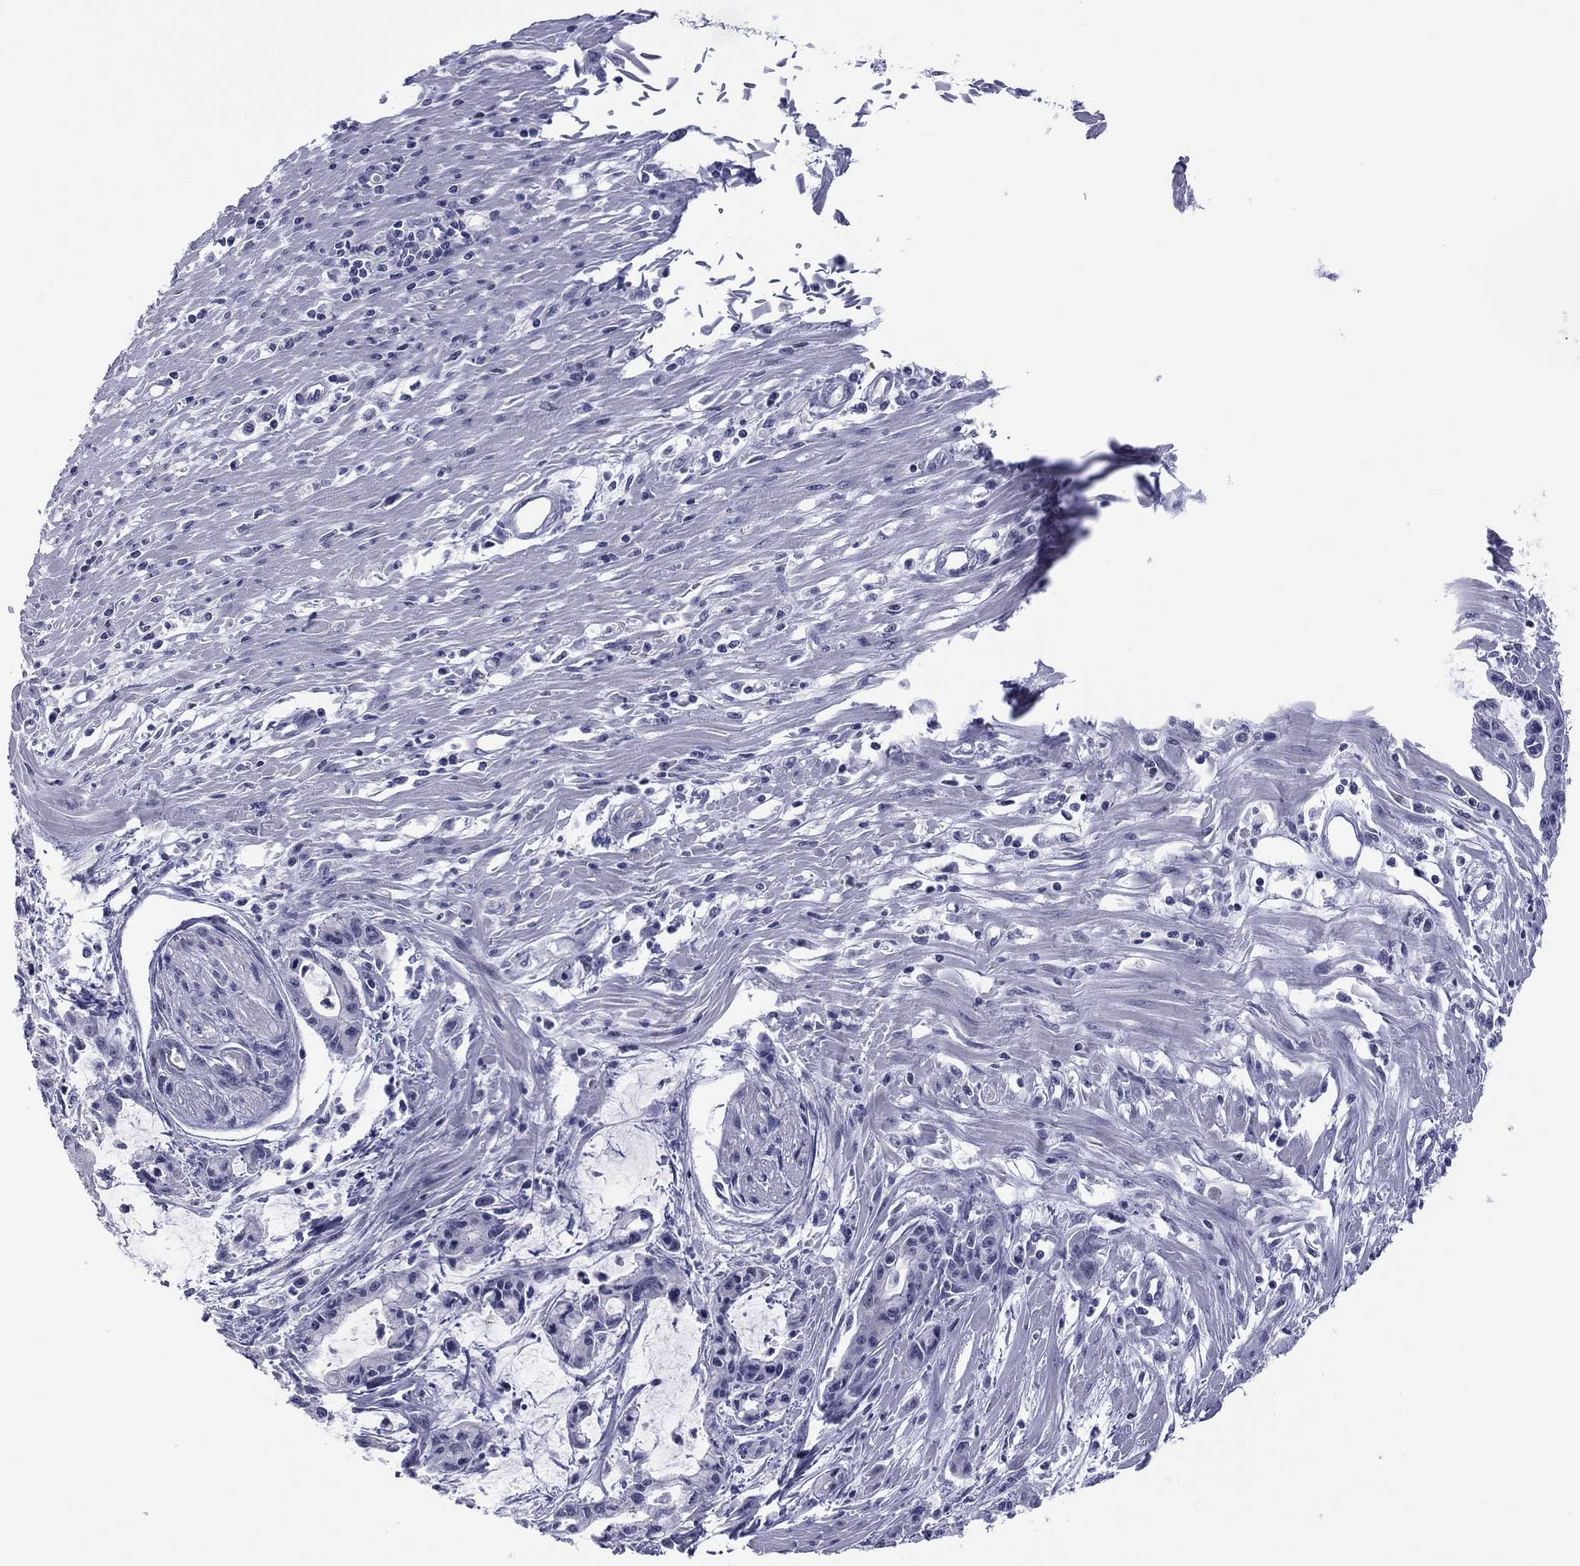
{"staining": {"intensity": "negative", "quantity": "none", "location": "none"}, "tissue": "pancreatic cancer", "cell_type": "Tumor cells", "image_type": "cancer", "snomed": [{"axis": "morphology", "description": "Adenocarcinoma, NOS"}, {"axis": "topography", "description": "Pancreas"}], "caption": "Immunohistochemistry (IHC) micrograph of neoplastic tissue: human pancreatic cancer (adenocarcinoma) stained with DAB (3,3'-diaminobenzidine) exhibits no significant protein staining in tumor cells.", "gene": "POU5F2", "patient": {"sex": "male", "age": 48}}